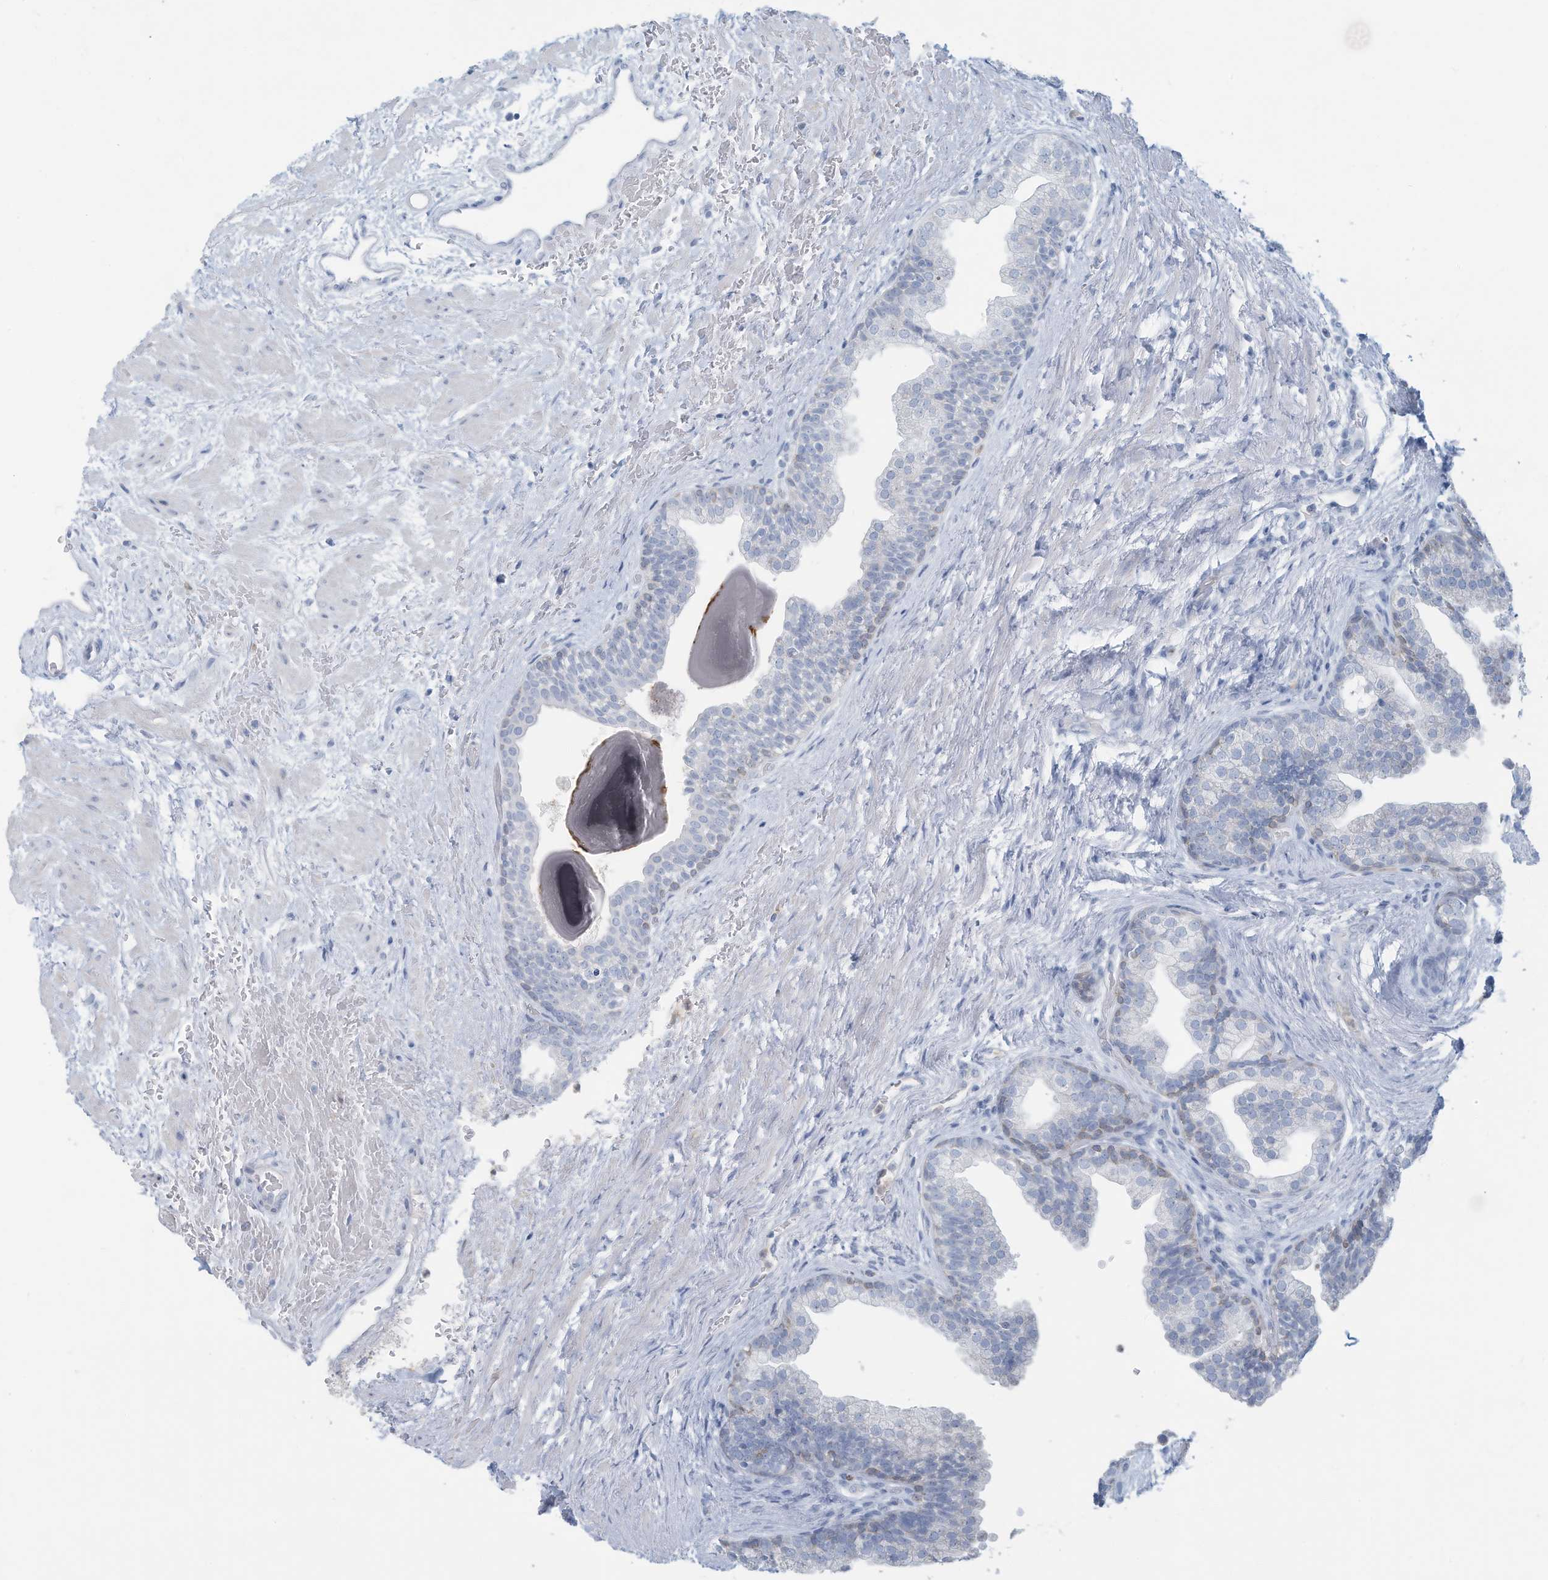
{"staining": {"intensity": "weak", "quantity": "<25%", "location": "cytoplasmic/membranous"}, "tissue": "prostate", "cell_type": "Glandular cells", "image_type": "normal", "snomed": [{"axis": "morphology", "description": "Normal tissue, NOS"}, {"axis": "topography", "description": "Prostate"}], "caption": "This micrograph is of unremarkable prostate stained with IHC to label a protein in brown with the nuclei are counter-stained blue. There is no positivity in glandular cells.", "gene": "ERI2", "patient": {"sex": "male", "age": 48}}